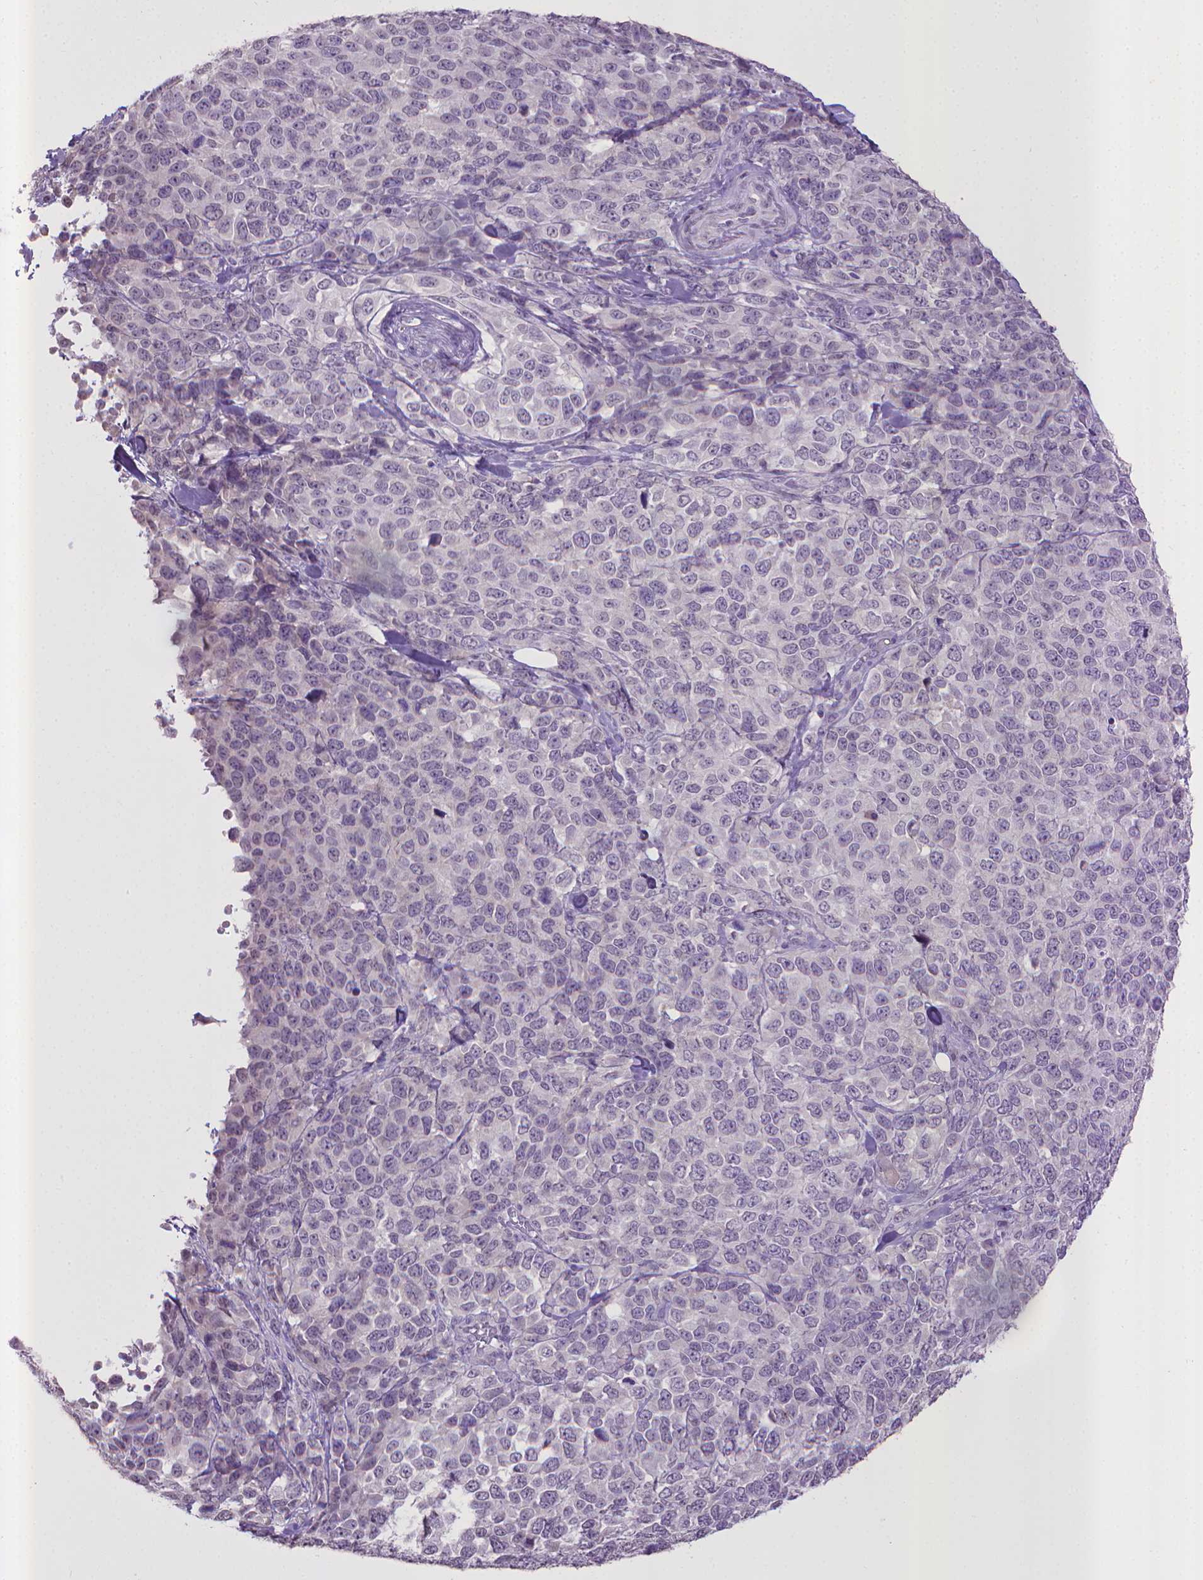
{"staining": {"intensity": "negative", "quantity": "none", "location": "none"}, "tissue": "melanoma", "cell_type": "Tumor cells", "image_type": "cancer", "snomed": [{"axis": "morphology", "description": "Malignant melanoma, Metastatic site"}, {"axis": "topography", "description": "Skin"}], "caption": "Immunohistochemistry image of neoplastic tissue: malignant melanoma (metastatic site) stained with DAB displays no significant protein positivity in tumor cells.", "gene": "KMO", "patient": {"sex": "male", "age": 84}}